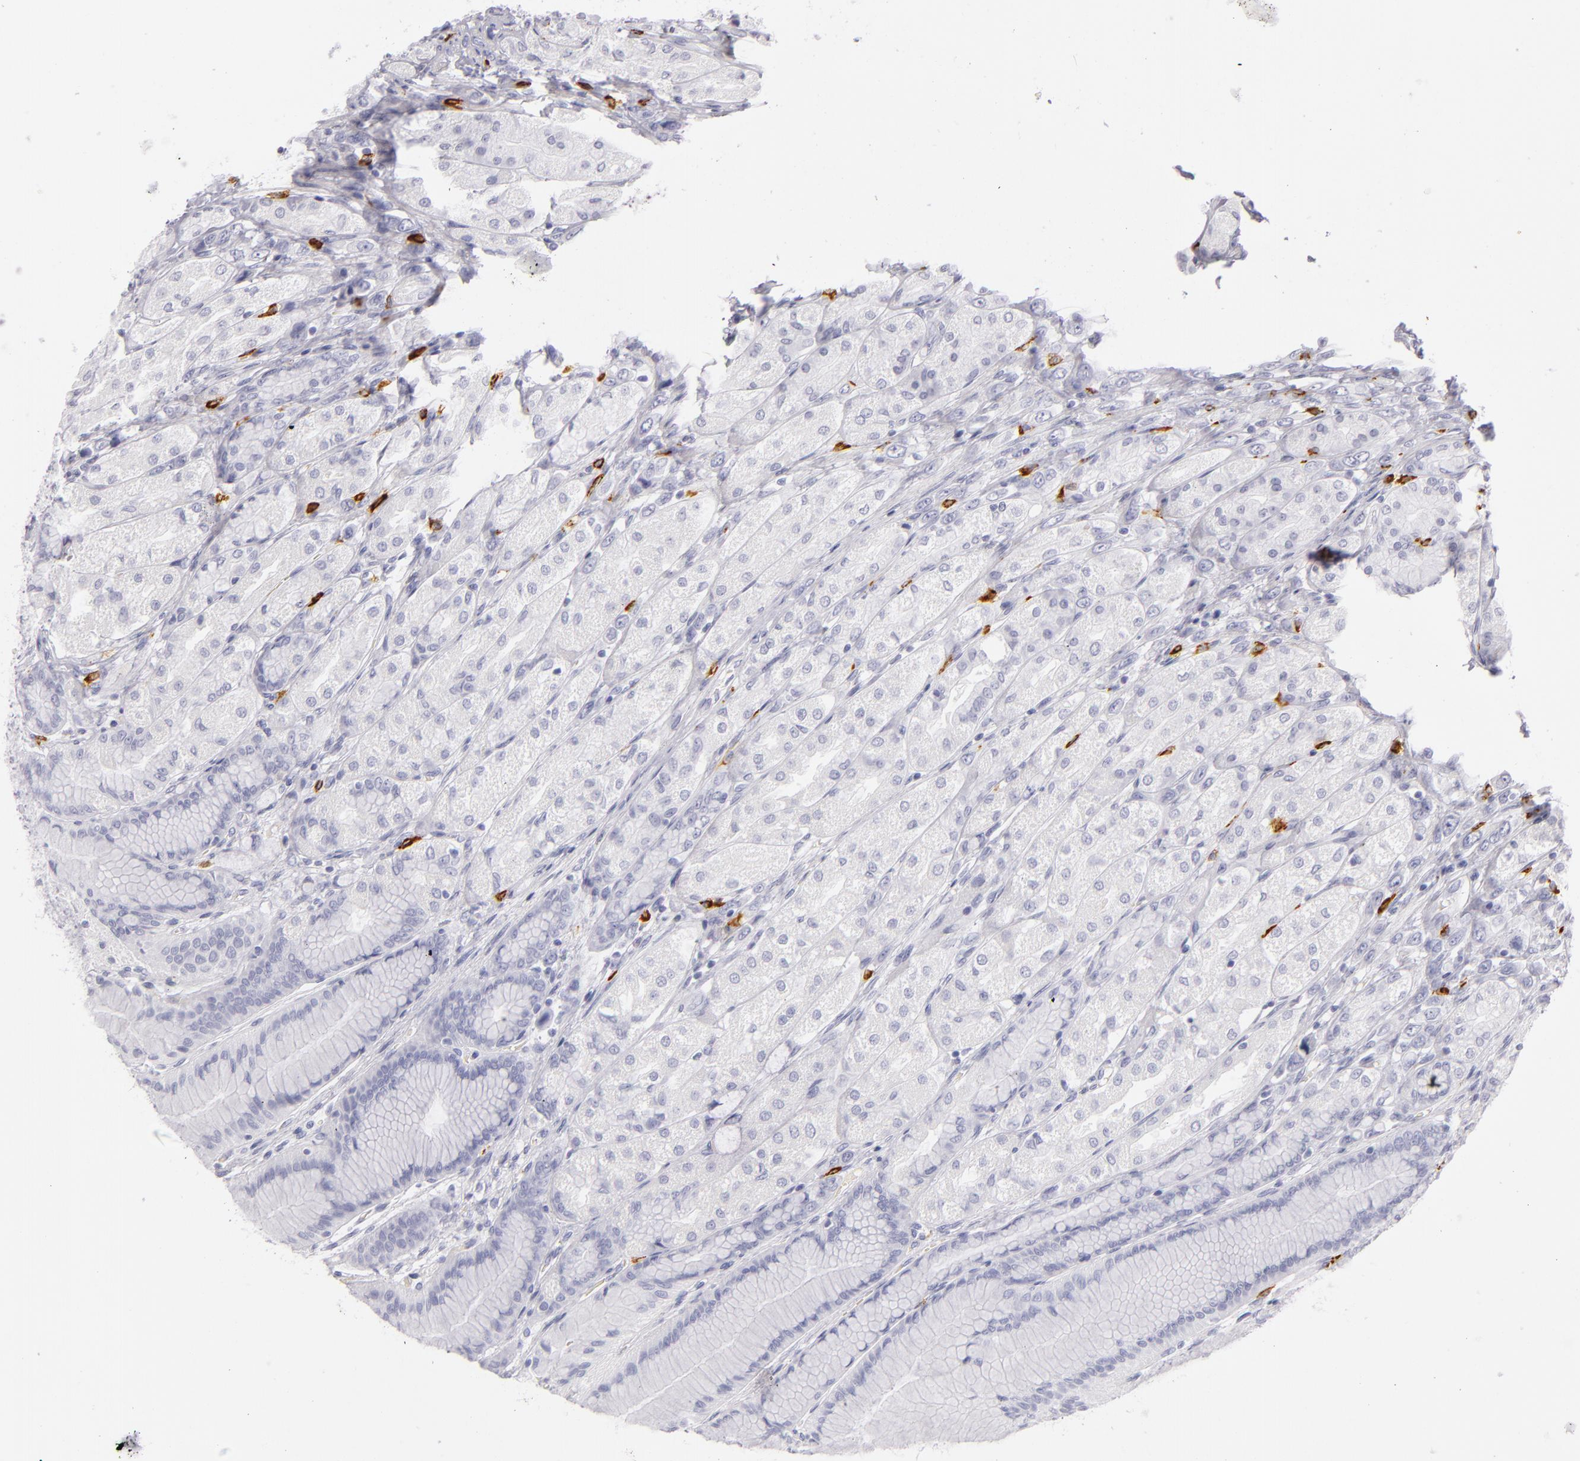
{"staining": {"intensity": "negative", "quantity": "none", "location": "none"}, "tissue": "stomach", "cell_type": "Glandular cells", "image_type": "normal", "snomed": [{"axis": "morphology", "description": "Normal tissue, NOS"}, {"axis": "morphology", "description": "Adenocarcinoma, NOS"}, {"axis": "topography", "description": "Stomach"}, {"axis": "topography", "description": "Stomach, lower"}], "caption": "This is an IHC micrograph of unremarkable stomach. There is no staining in glandular cells.", "gene": "TPSD1", "patient": {"sex": "female", "age": 65}}